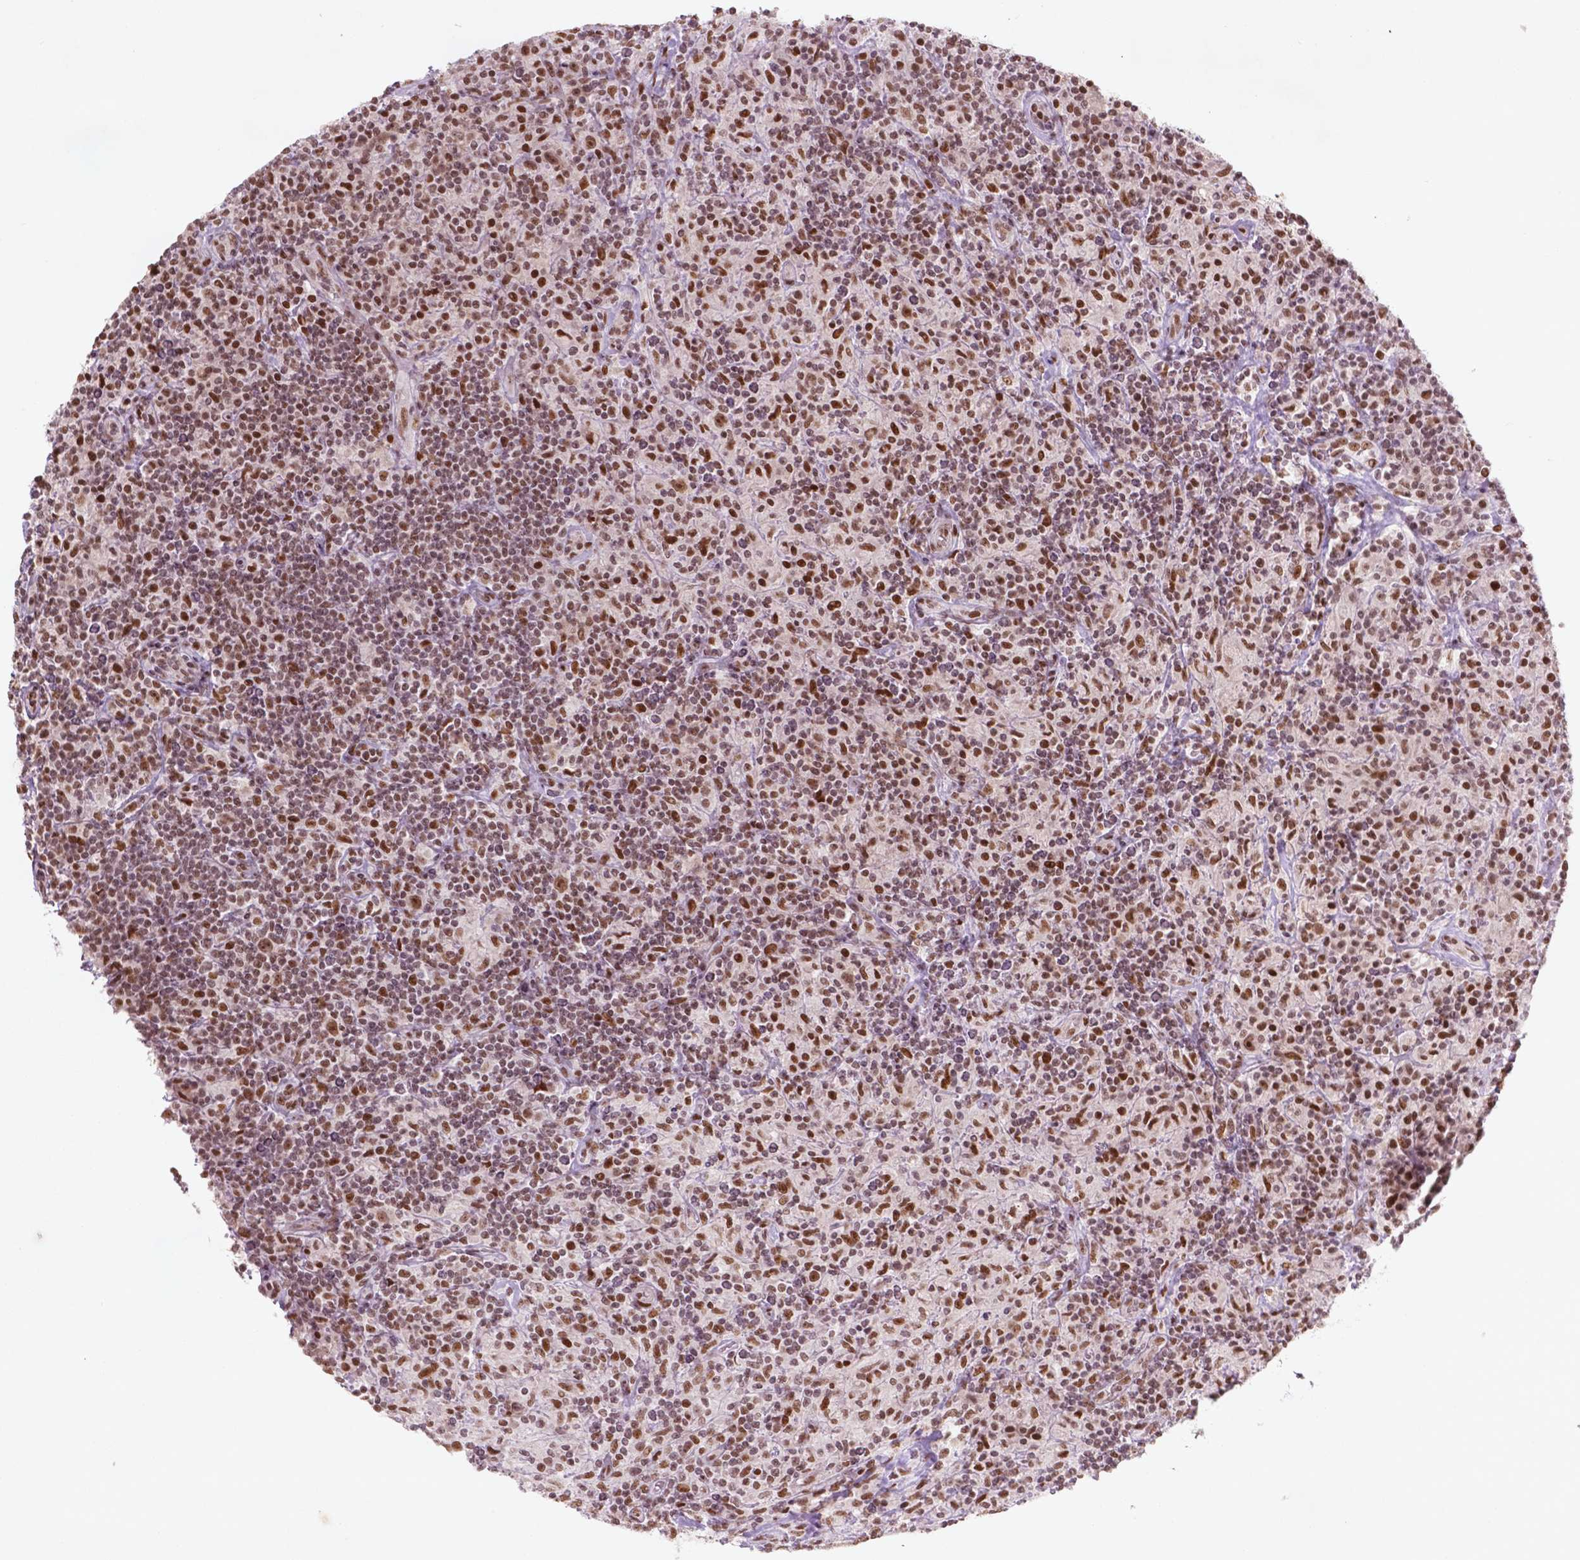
{"staining": {"intensity": "moderate", "quantity": ">75%", "location": "nuclear"}, "tissue": "lymphoma", "cell_type": "Tumor cells", "image_type": "cancer", "snomed": [{"axis": "morphology", "description": "Hodgkin's disease, NOS"}, {"axis": "topography", "description": "Lymph node"}], "caption": "A brown stain highlights moderate nuclear positivity of a protein in Hodgkin's disease tumor cells. The protein is shown in brown color, while the nuclei are stained blue.", "gene": "HMG20B", "patient": {"sex": "male", "age": 70}}